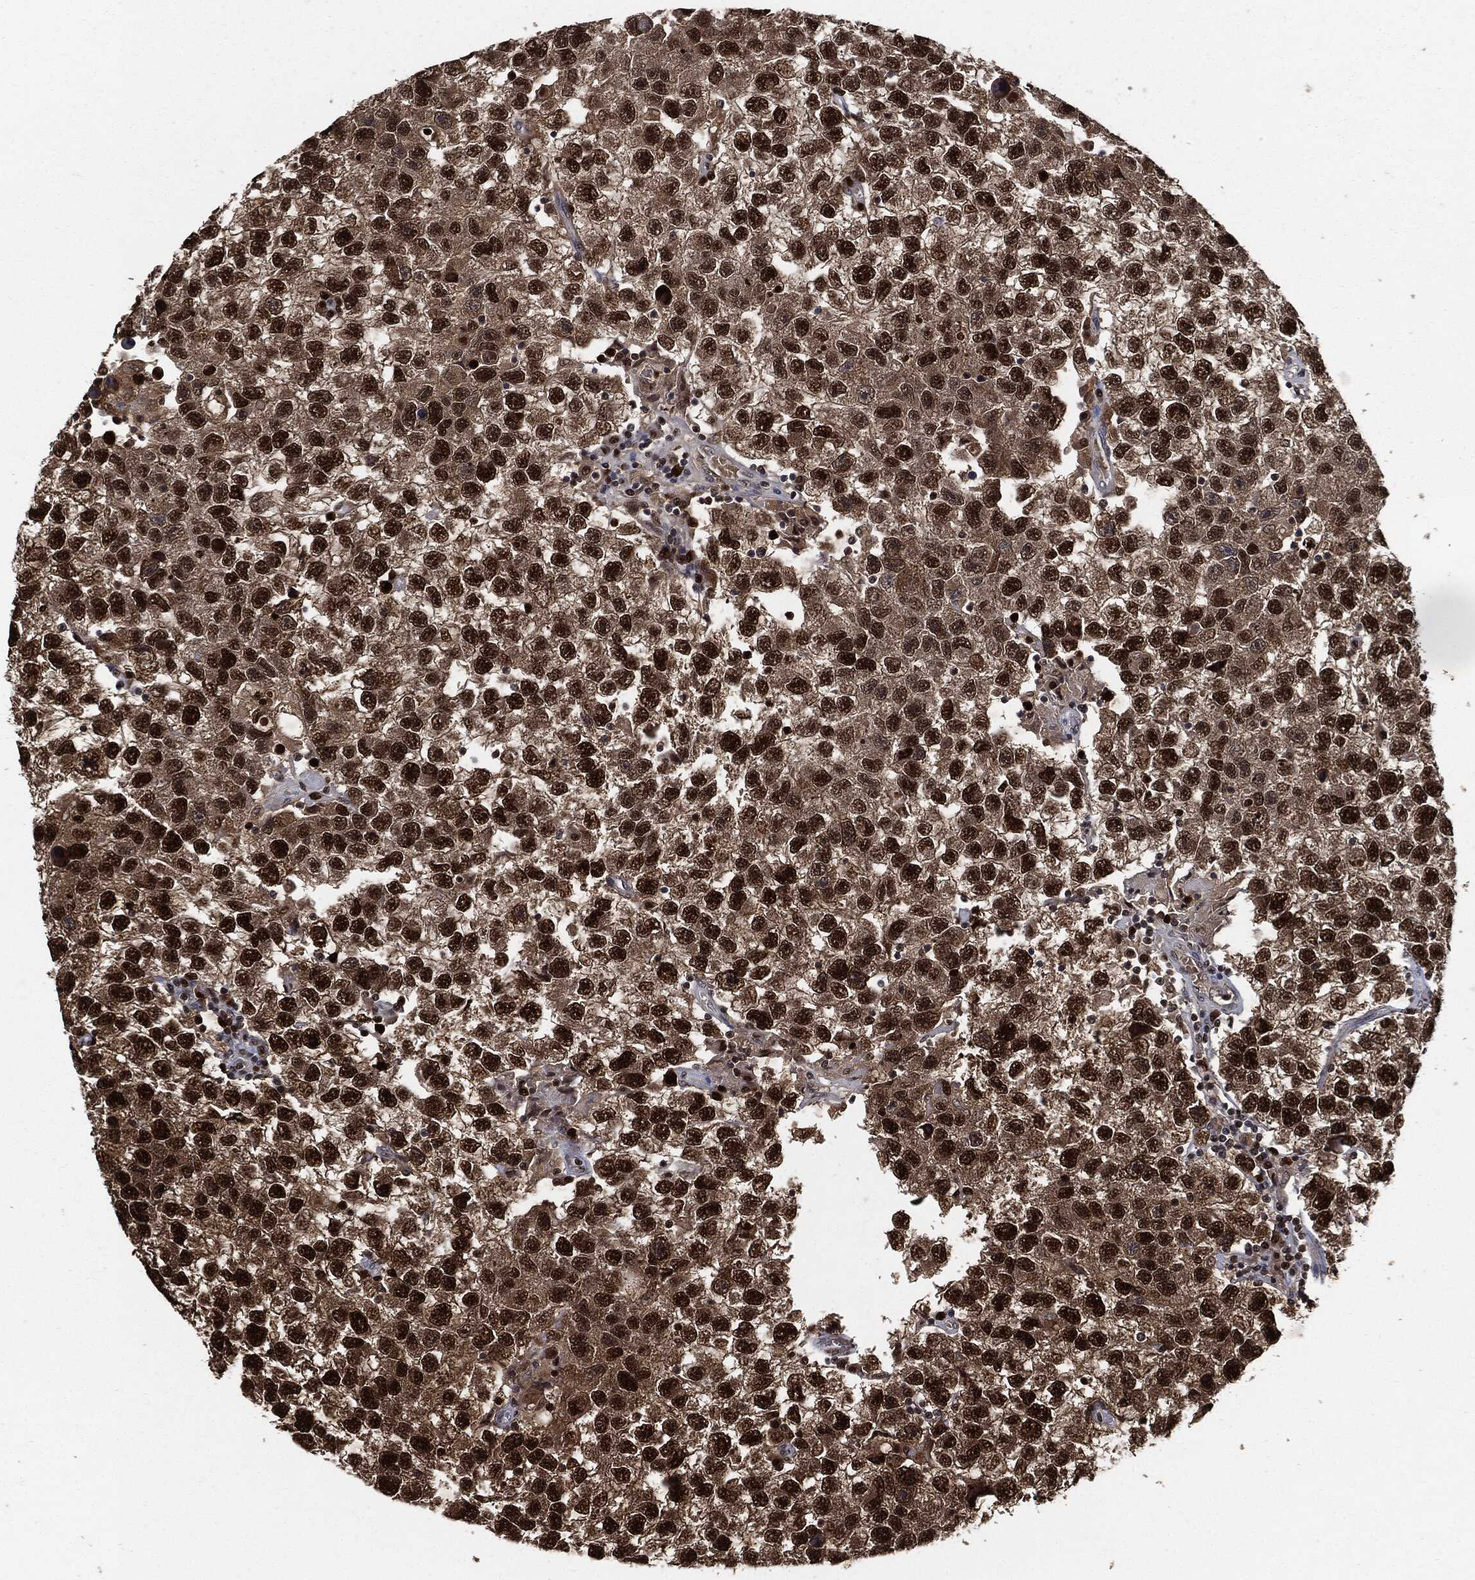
{"staining": {"intensity": "strong", "quantity": ">75%", "location": "nuclear"}, "tissue": "testis cancer", "cell_type": "Tumor cells", "image_type": "cancer", "snomed": [{"axis": "morphology", "description": "Seminoma, NOS"}, {"axis": "topography", "description": "Testis"}], "caption": "Protein staining of testis cancer tissue shows strong nuclear staining in about >75% of tumor cells.", "gene": "PCNA", "patient": {"sex": "male", "age": 26}}